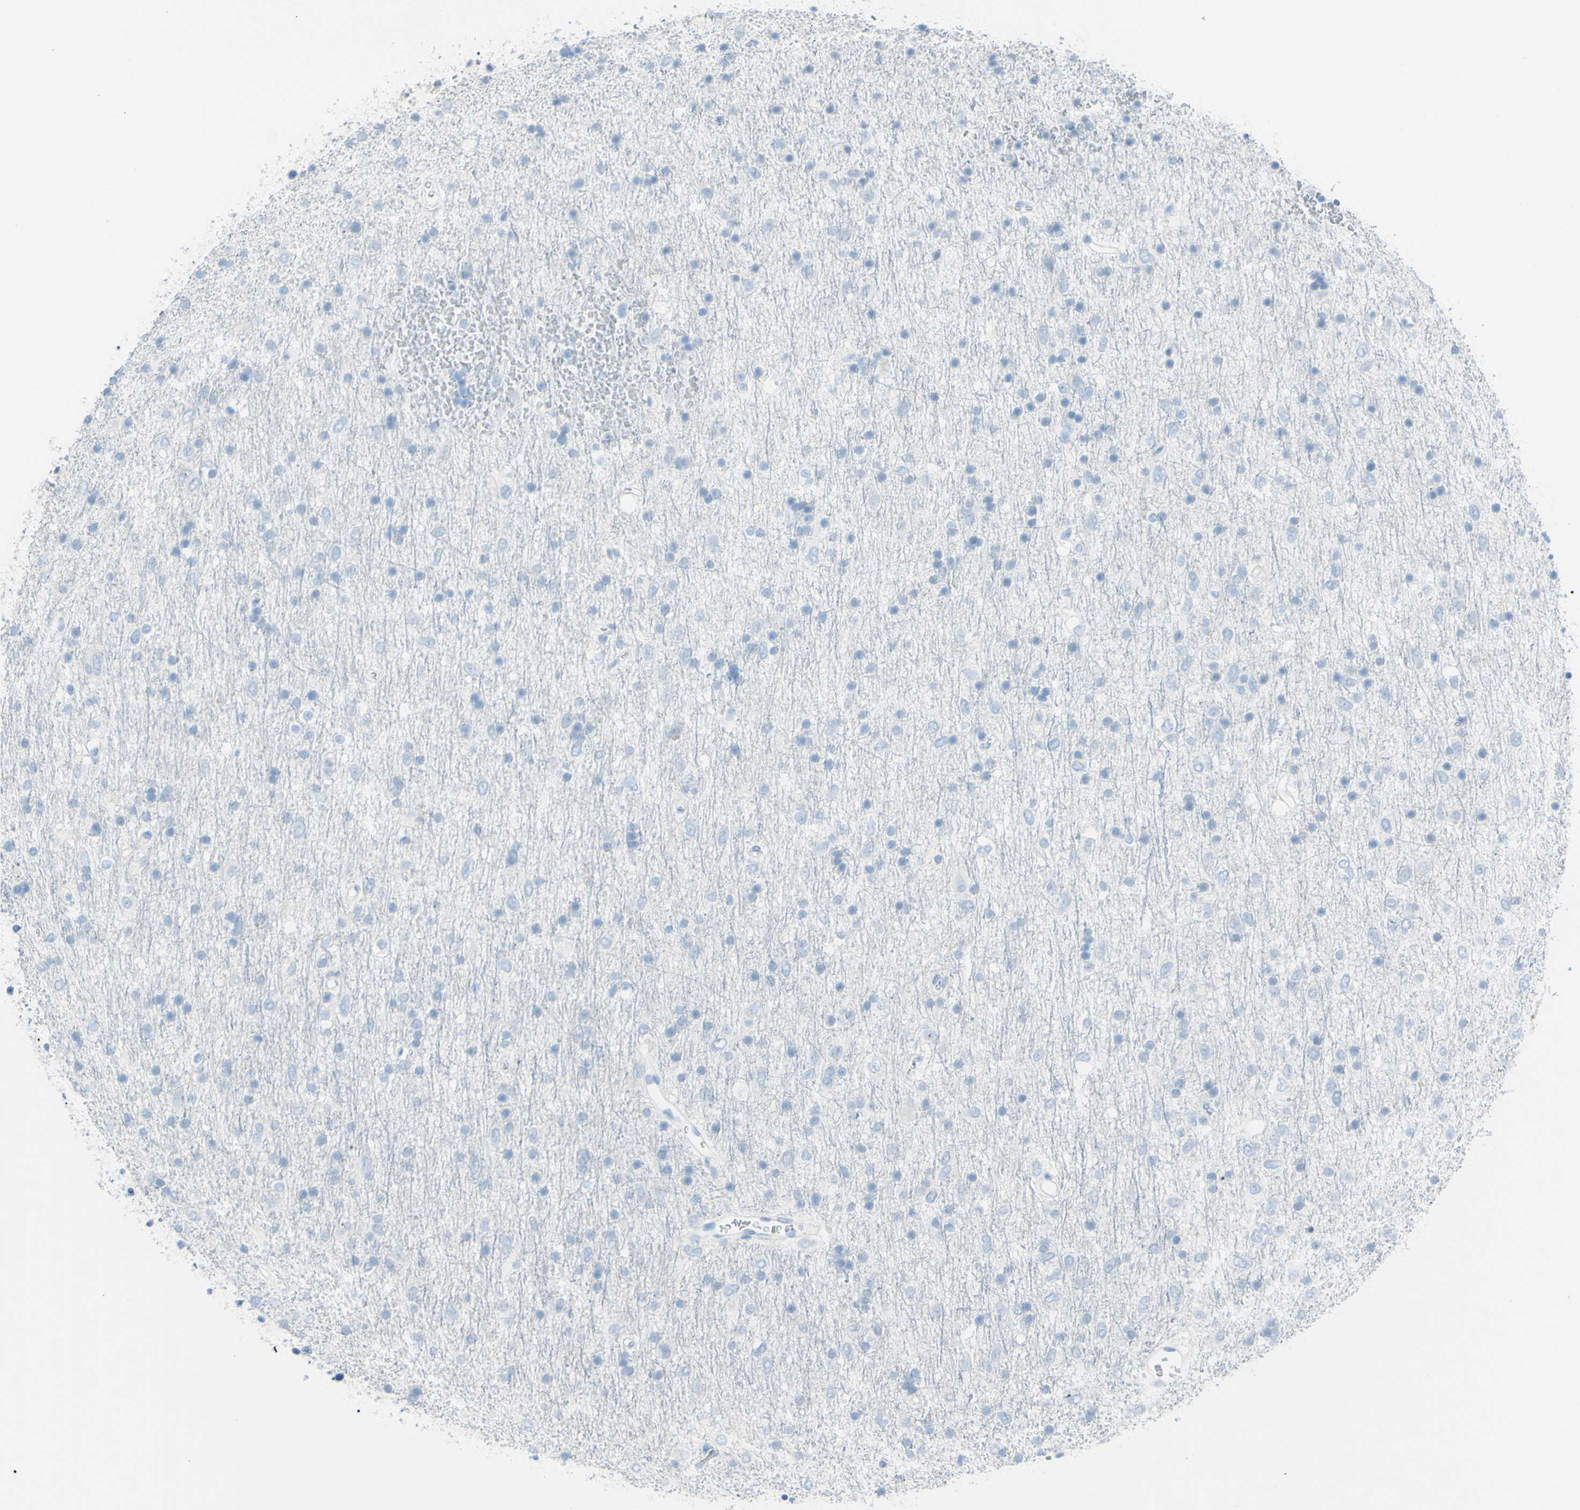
{"staining": {"intensity": "negative", "quantity": "none", "location": "none"}, "tissue": "glioma", "cell_type": "Tumor cells", "image_type": "cancer", "snomed": [{"axis": "morphology", "description": "Glioma, malignant, Low grade"}, {"axis": "topography", "description": "Brain"}], "caption": "Immunohistochemistry micrograph of human glioma stained for a protein (brown), which shows no expression in tumor cells.", "gene": "TFPI2", "patient": {"sex": "male", "age": 77}}